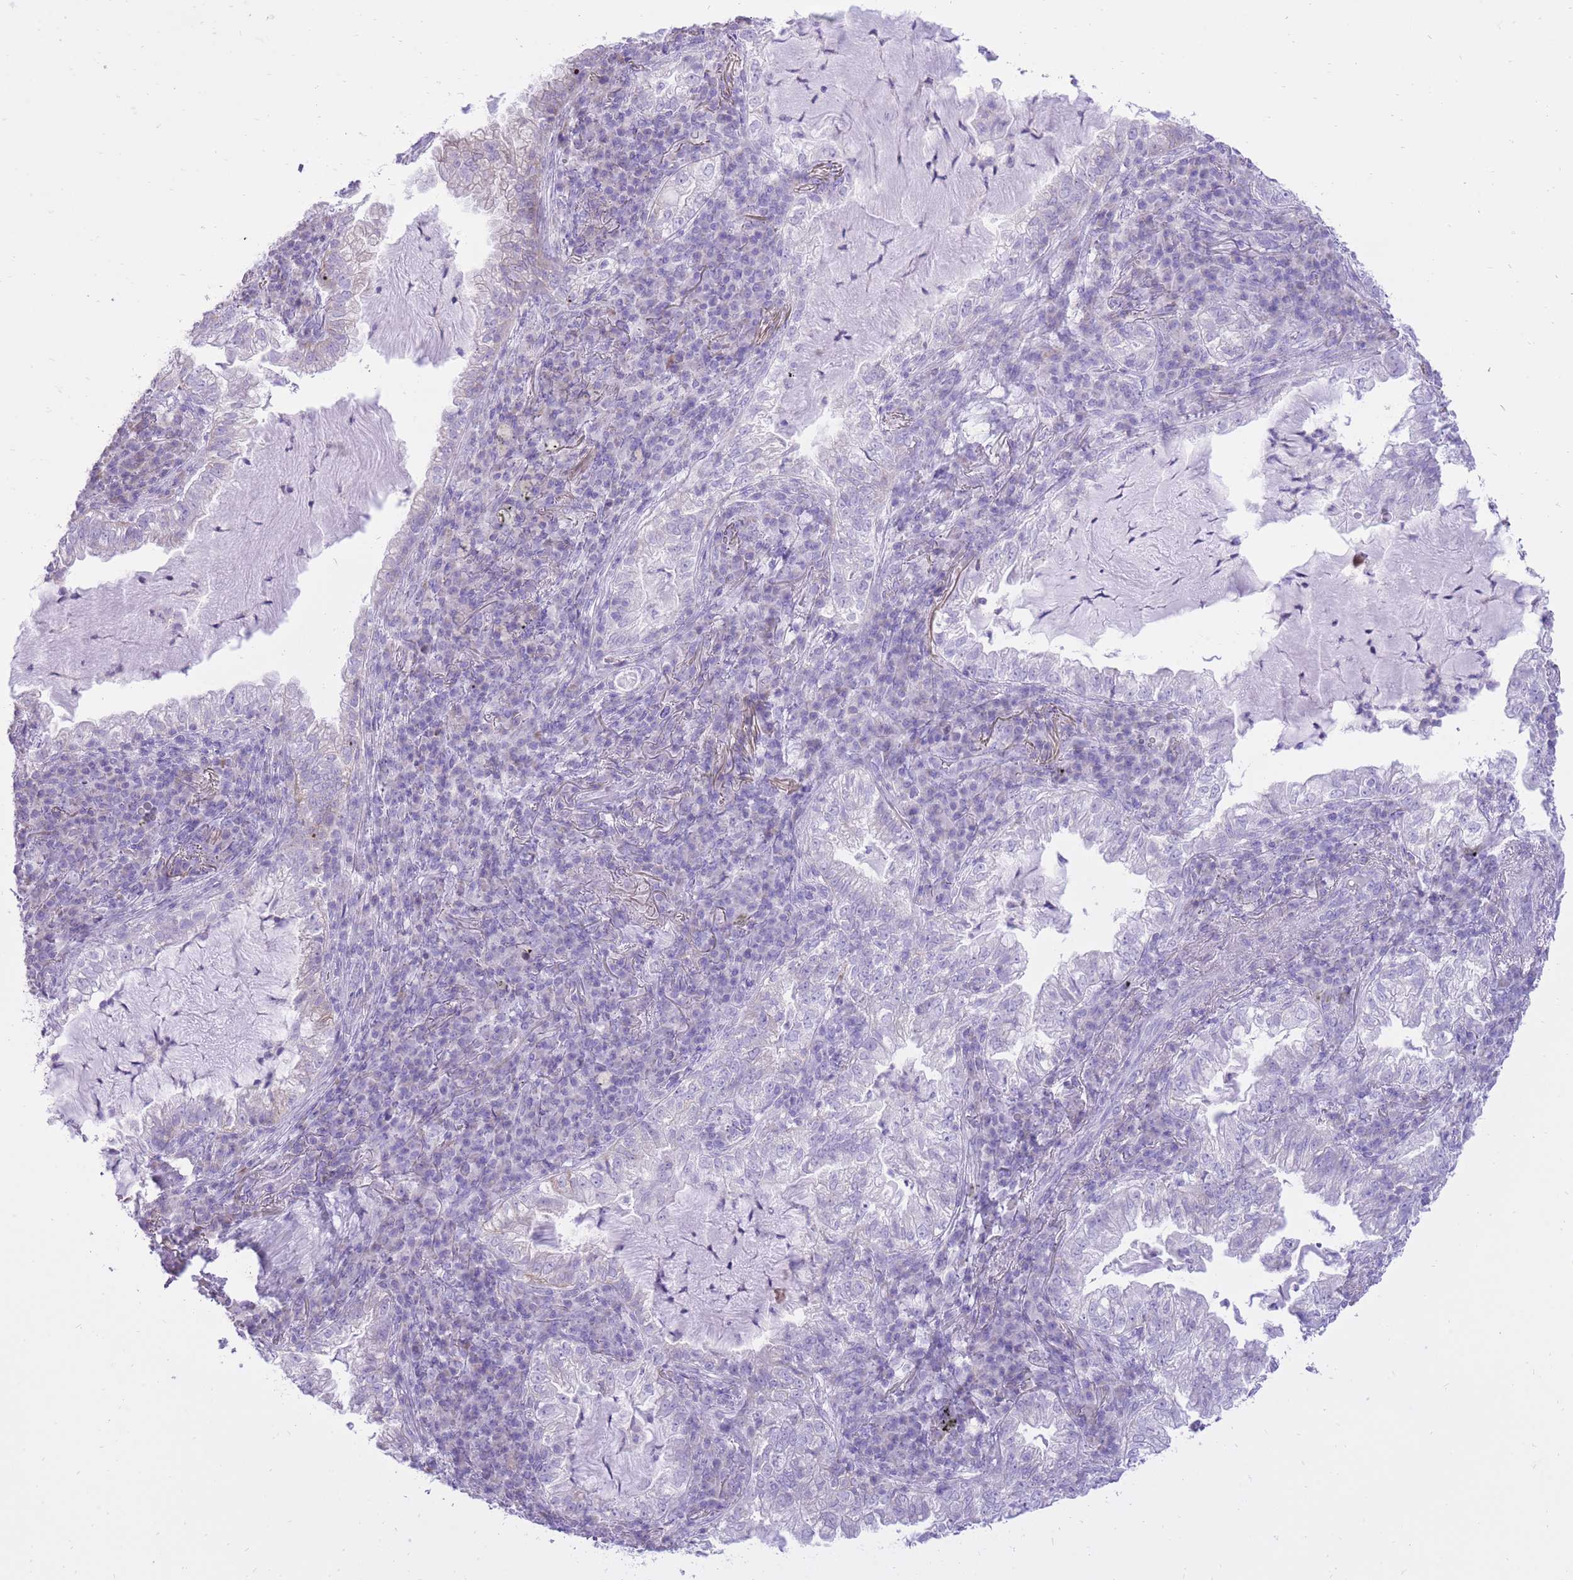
{"staining": {"intensity": "negative", "quantity": "none", "location": "none"}, "tissue": "lung cancer", "cell_type": "Tumor cells", "image_type": "cancer", "snomed": [{"axis": "morphology", "description": "Adenocarcinoma, NOS"}, {"axis": "topography", "description": "Lung"}], "caption": "DAB (3,3'-diaminobenzidine) immunohistochemical staining of human lung adenocarcinoma exhibits no significant staining in tumor cells. The staining is performed using DAB brown chromogen with nuclei counter-stained in using hematoxylin.", "gene": "SLC4A4", "patient": {"sex": "female", "age": 73}}